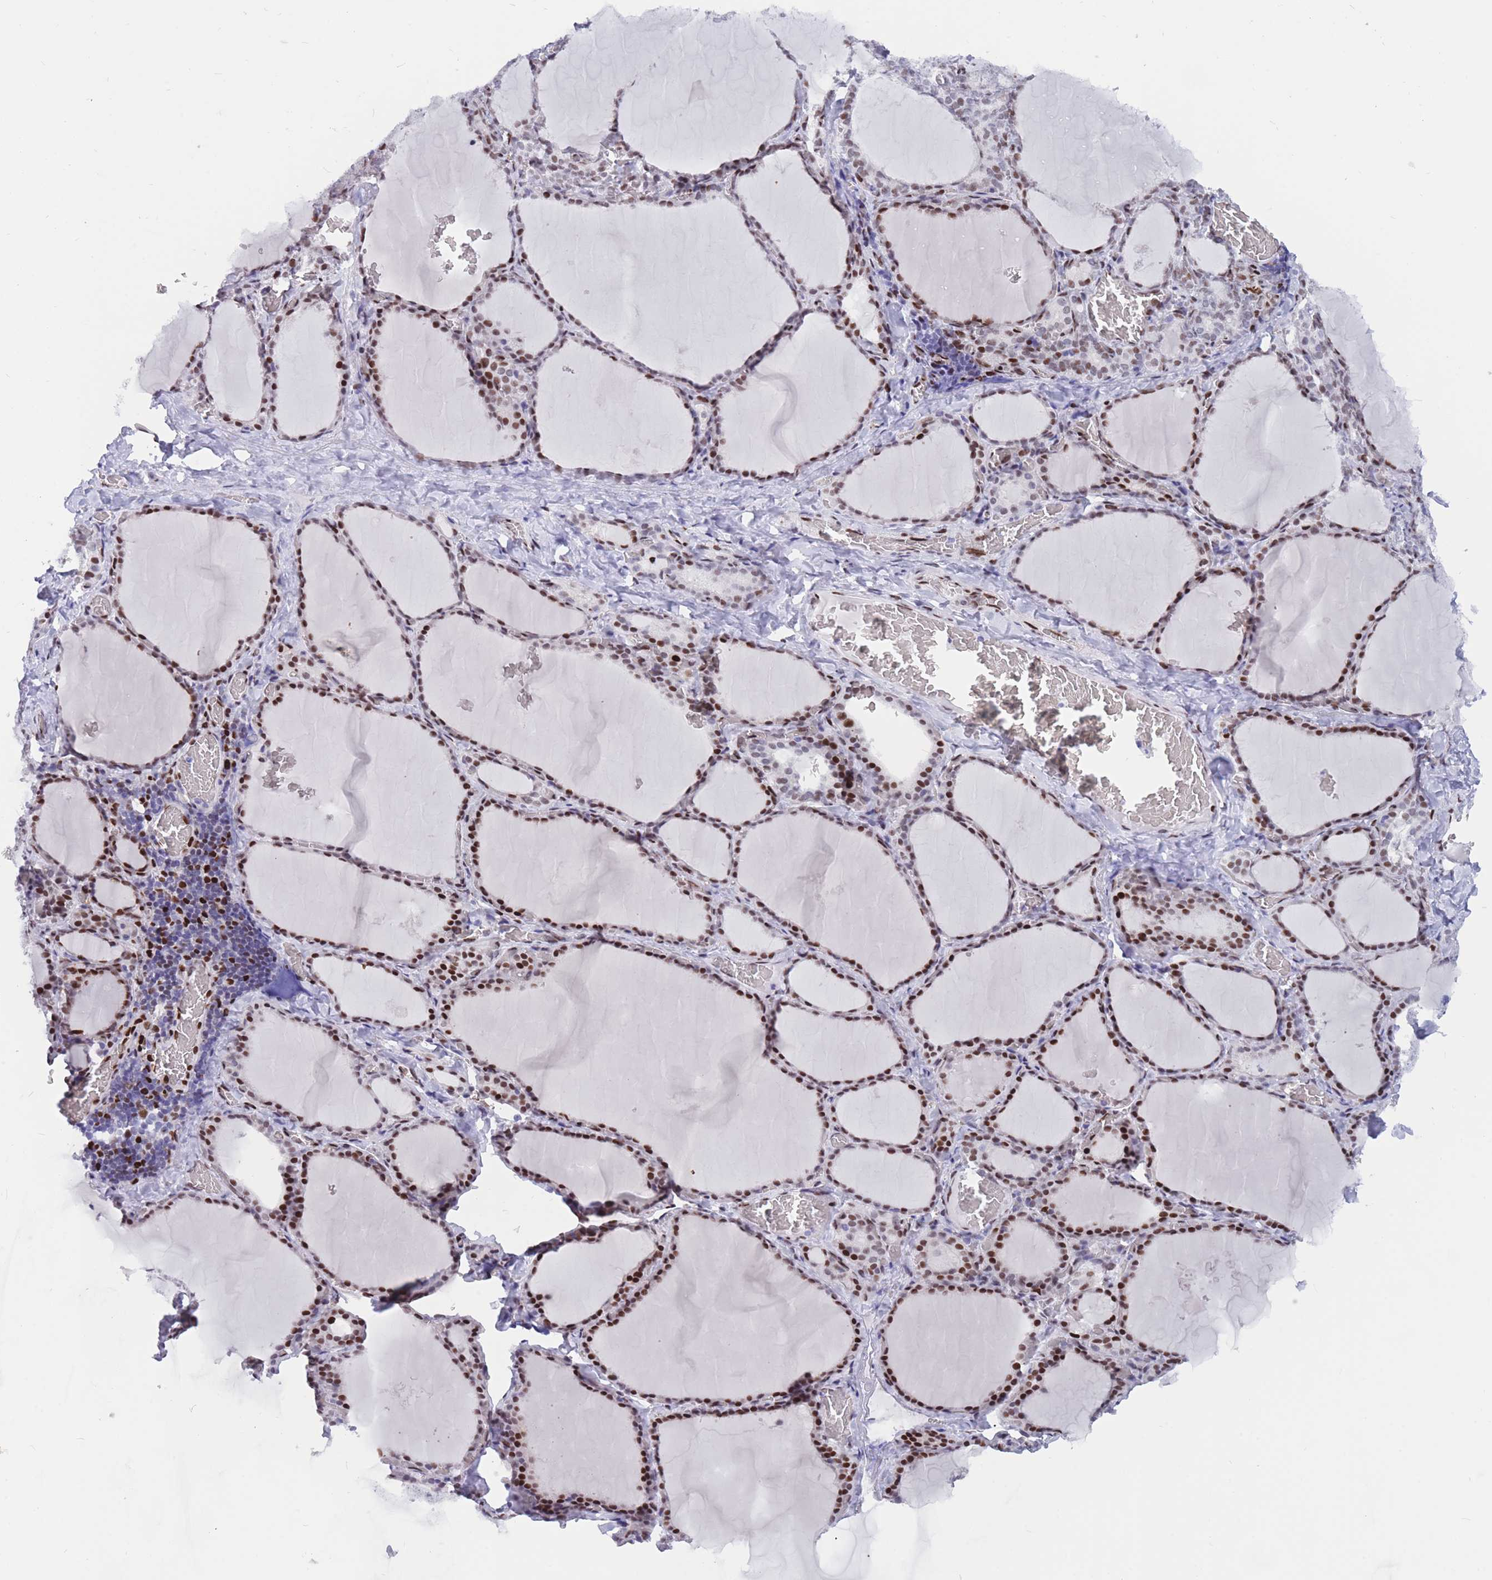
{"staining": {"intensity": "strong", "quantity": "25%-75%", "location": "nuclear"}, "tissue": "thyroid gland", "cell_type": "Glandular cells", "image_type": "normal", "snomed": [{"axis": "morphology", "description": "Normal tissue, NOS"}, {"axis": "topography", "description": "Thyroid gland"}], "caption": "Immunohistochemical staining of normal human thyroid gland shows 25%-75% levels of strong nuclear protein positivity in approximately 25%-75% of glandular cells. (brown staining indicates protein expression, while blue staining denotes nuclei).", "gene": "NASP", "patient": {"sex": "female", "age": 39}}